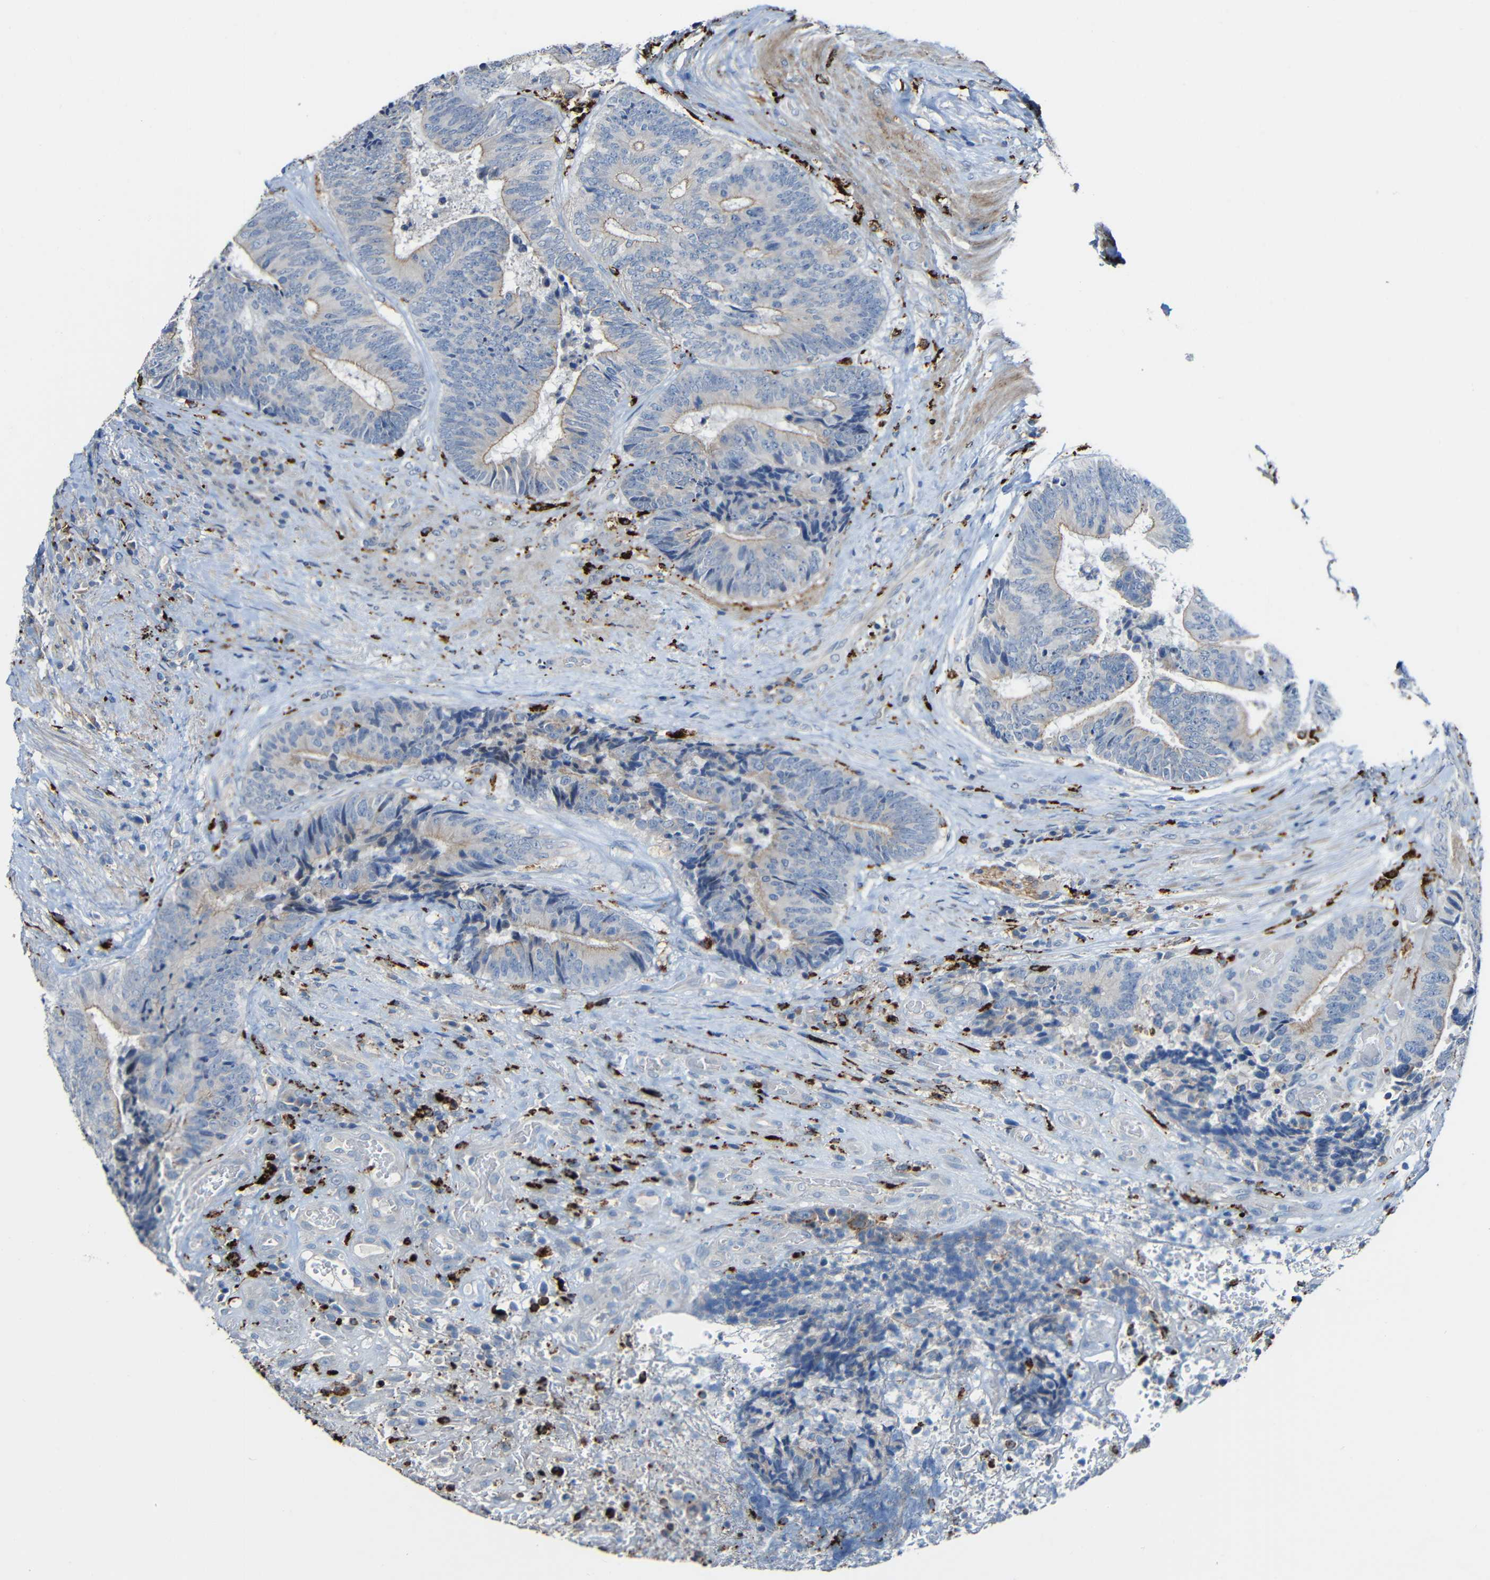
{"staining": {"intensity": "weak", "quantity": ">75%", "location": "cytoplasmic/membranous"}, "tissue": "colorectal cancer", "cell_type": "Tumor cells", "image_type": "cancer", "snomed": [{"axis": "morphology", "description": "Adenocarcinoma, NOS"}, {"axis": "topography", "description": "Rectum"}], "caption": "Brown immunohistochemical staining in colorectal cancer (adenocarcinoma) reveals weak cytoplasmic/membranous staining in about >75% of tumor cells.", "gene": "HLA-DMA", "patient": {"sex": "male", "age": 72}}